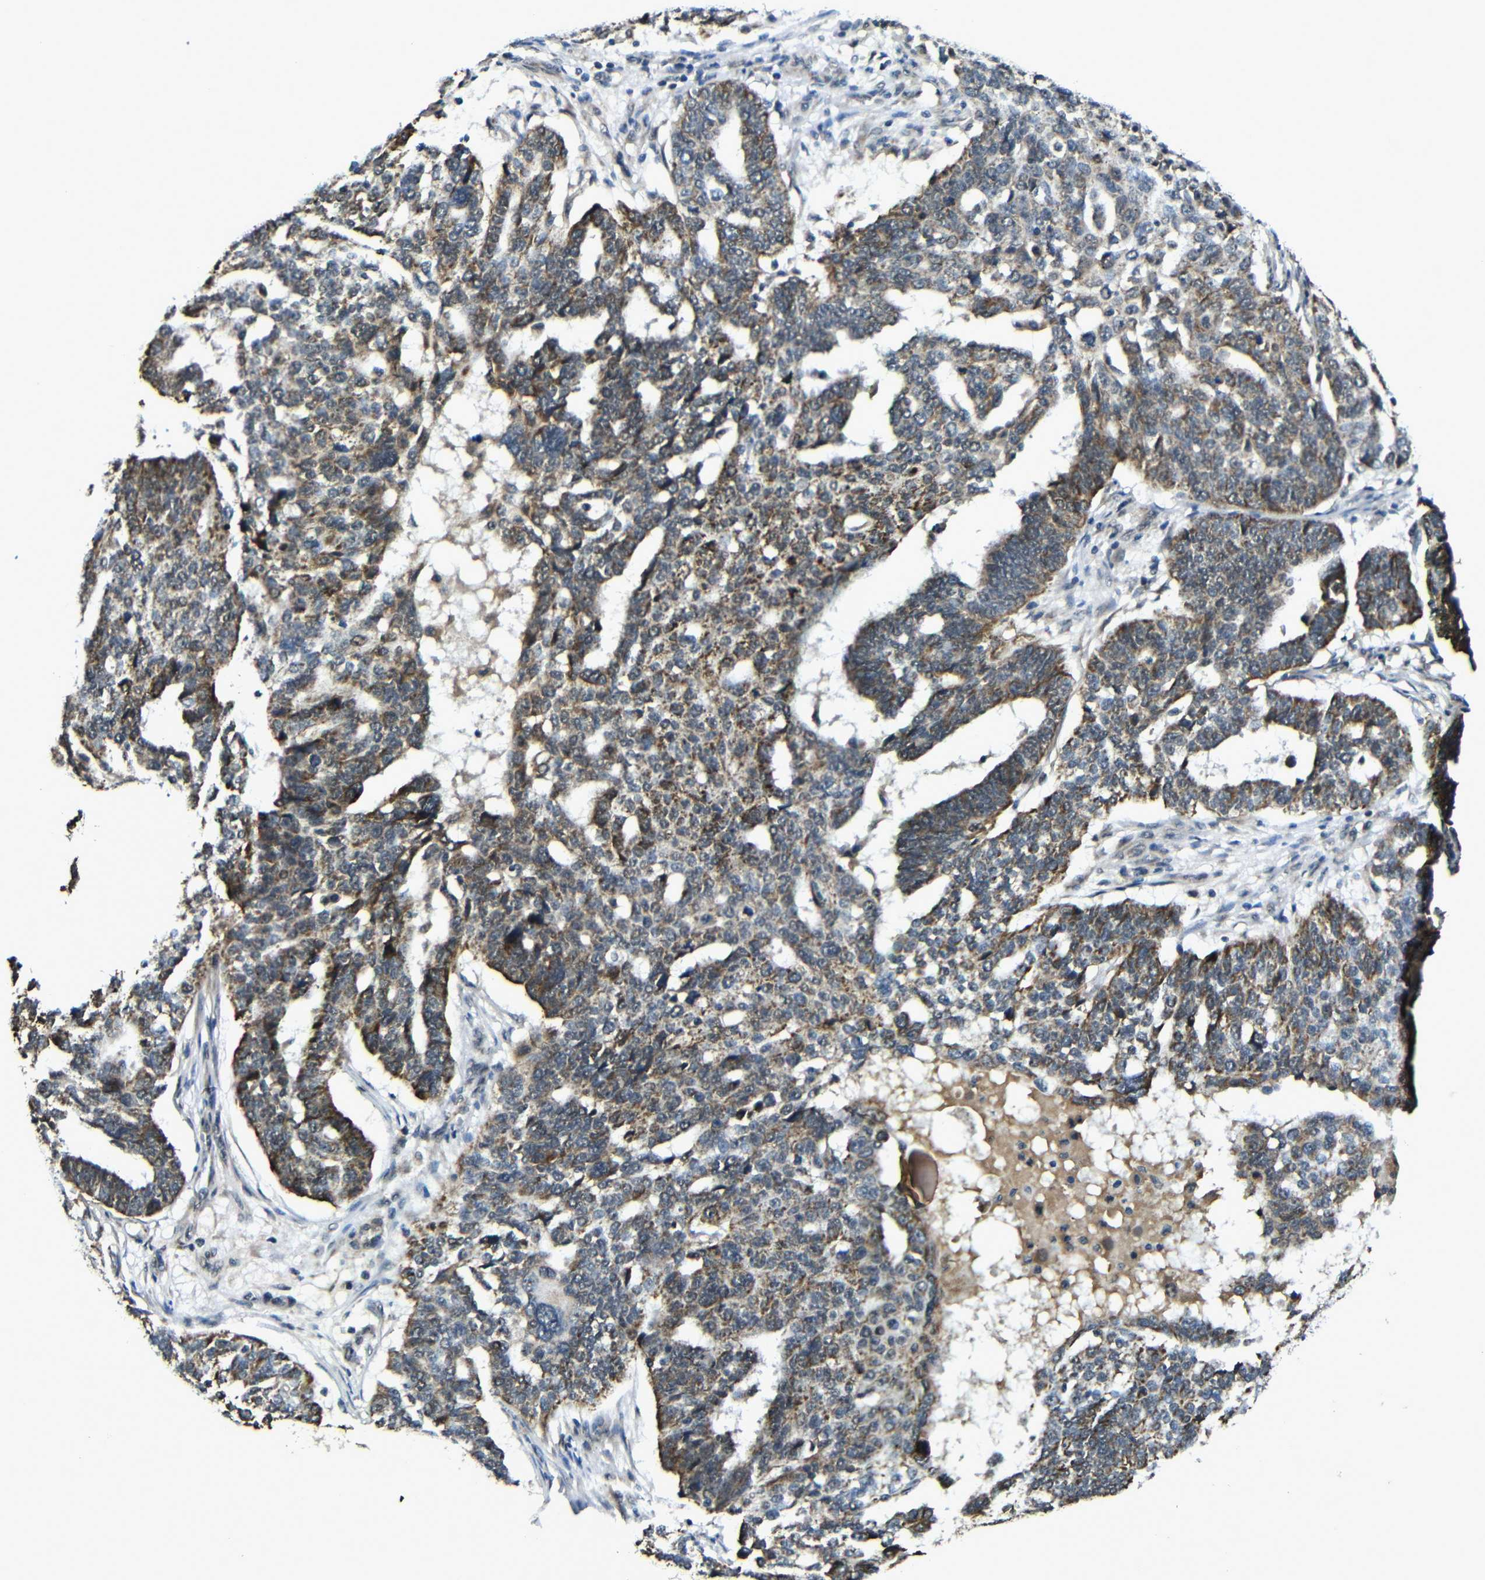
{"staining": {"intensity": "moderate", "quantity": "25%-75%", "location": "cytoplasmic/membranous"}, "tissue": "ovarian cancer", "cell_type": "Tumor cells", "image_type": "cancer", "snomed": [{"axis": "morphology", "description": "Cystadenocarcinoma, serous, NOS"}, {"axis": "topography", "description": "Ovary"}], "caption": "Immunohistochemical staining of ovarian serous cystadenocarcinoma shows moderate cytoplasmic/membranous protein staining in about 25%-75% of tumor cells.", "gene": "FAM172A", "patient": {"sex": "female", "age": 59}}